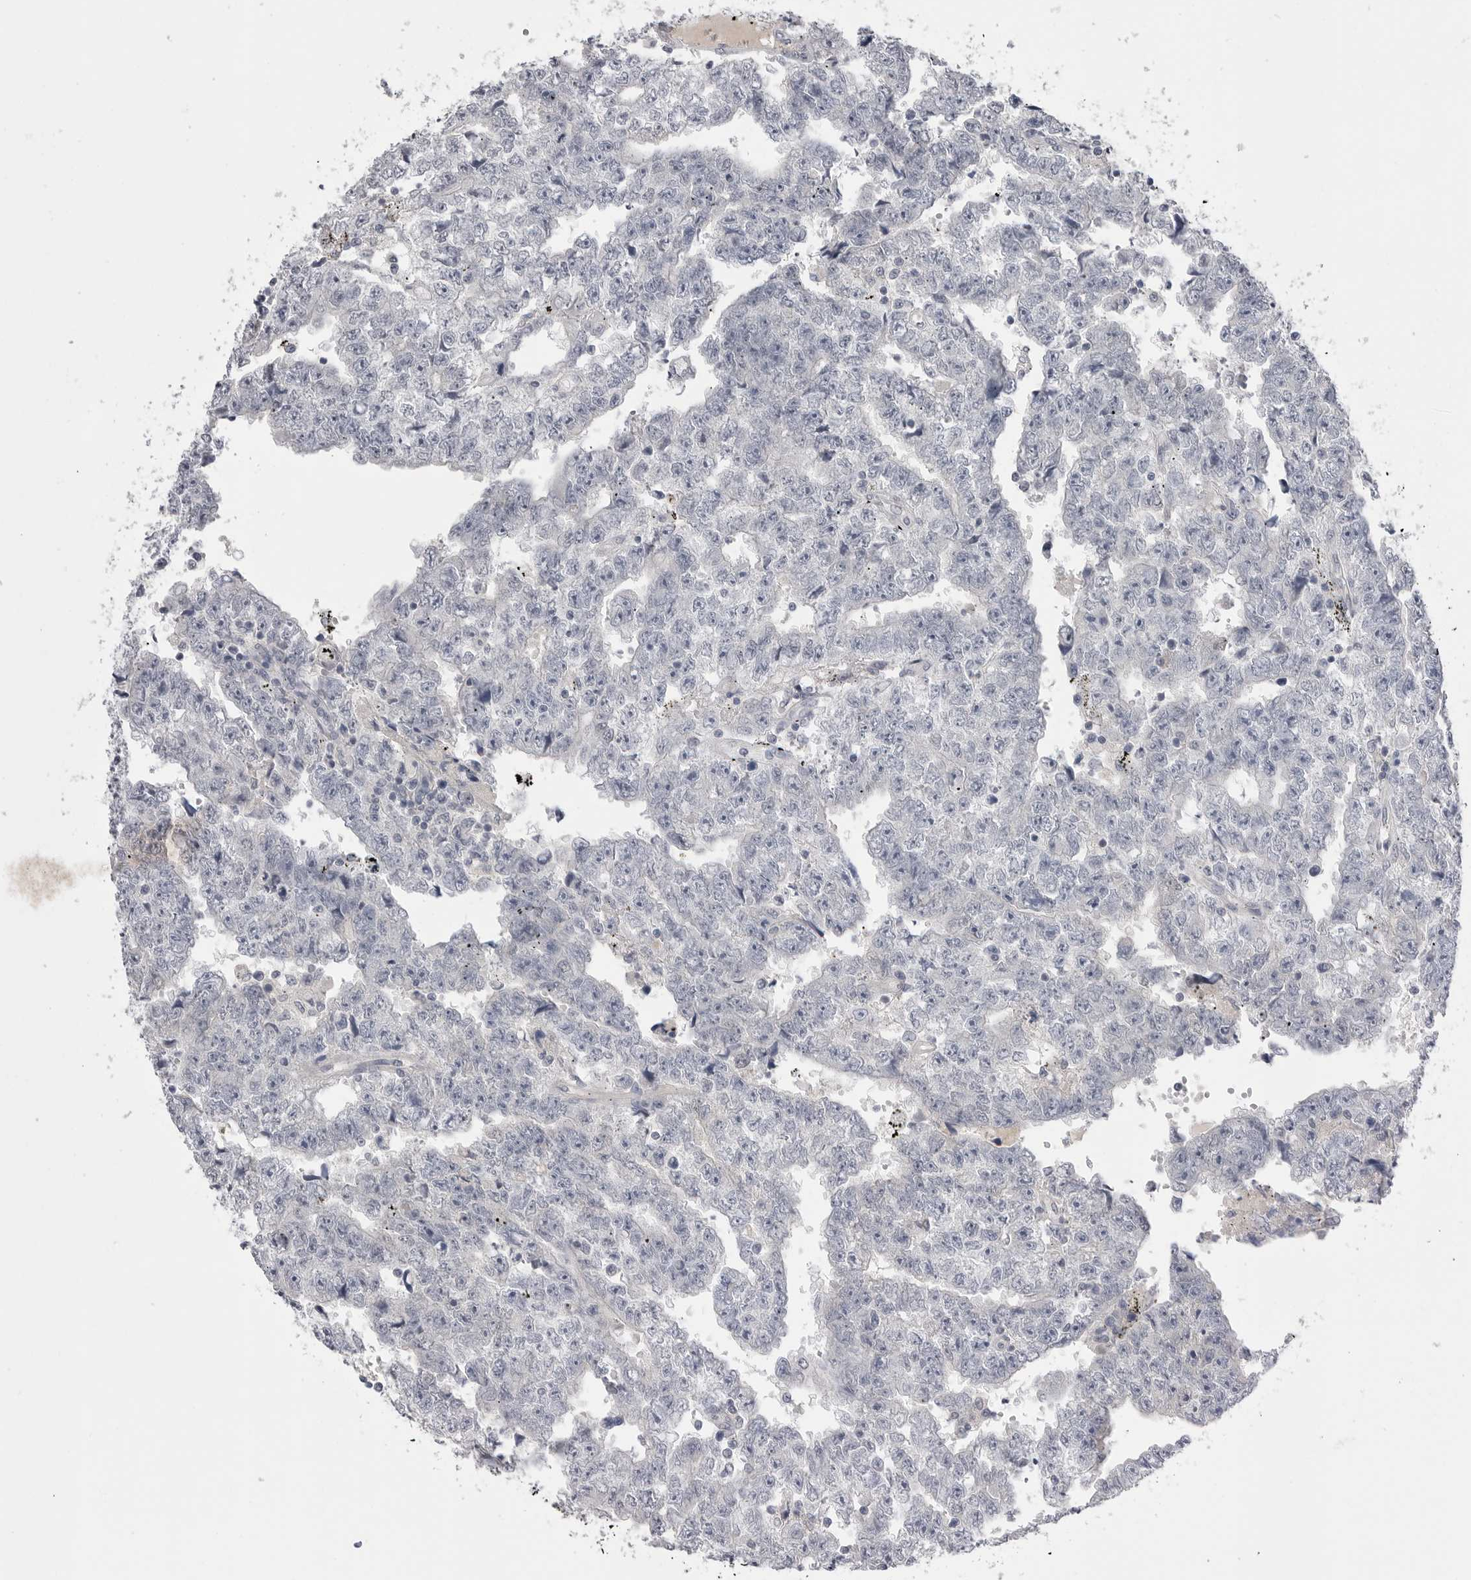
{"staining": {"intensity": "negative", "quantity": "none", "location": "none"}, "tissue": "testis cancer", "cell_type": "Tumor cells", "image_type": "cancer", "snomed": [{"axis": "morphology", "description": "Carcinoma, Embryonal, NOS"}, {"axis": "topography", "description": "Testis"}], "caption": "IHC of testis embryonal carcinoma demonstrates no staining in tumor cells.", "gene": "DLGAP3", "patient": {"sex": "male", "age": 25}}